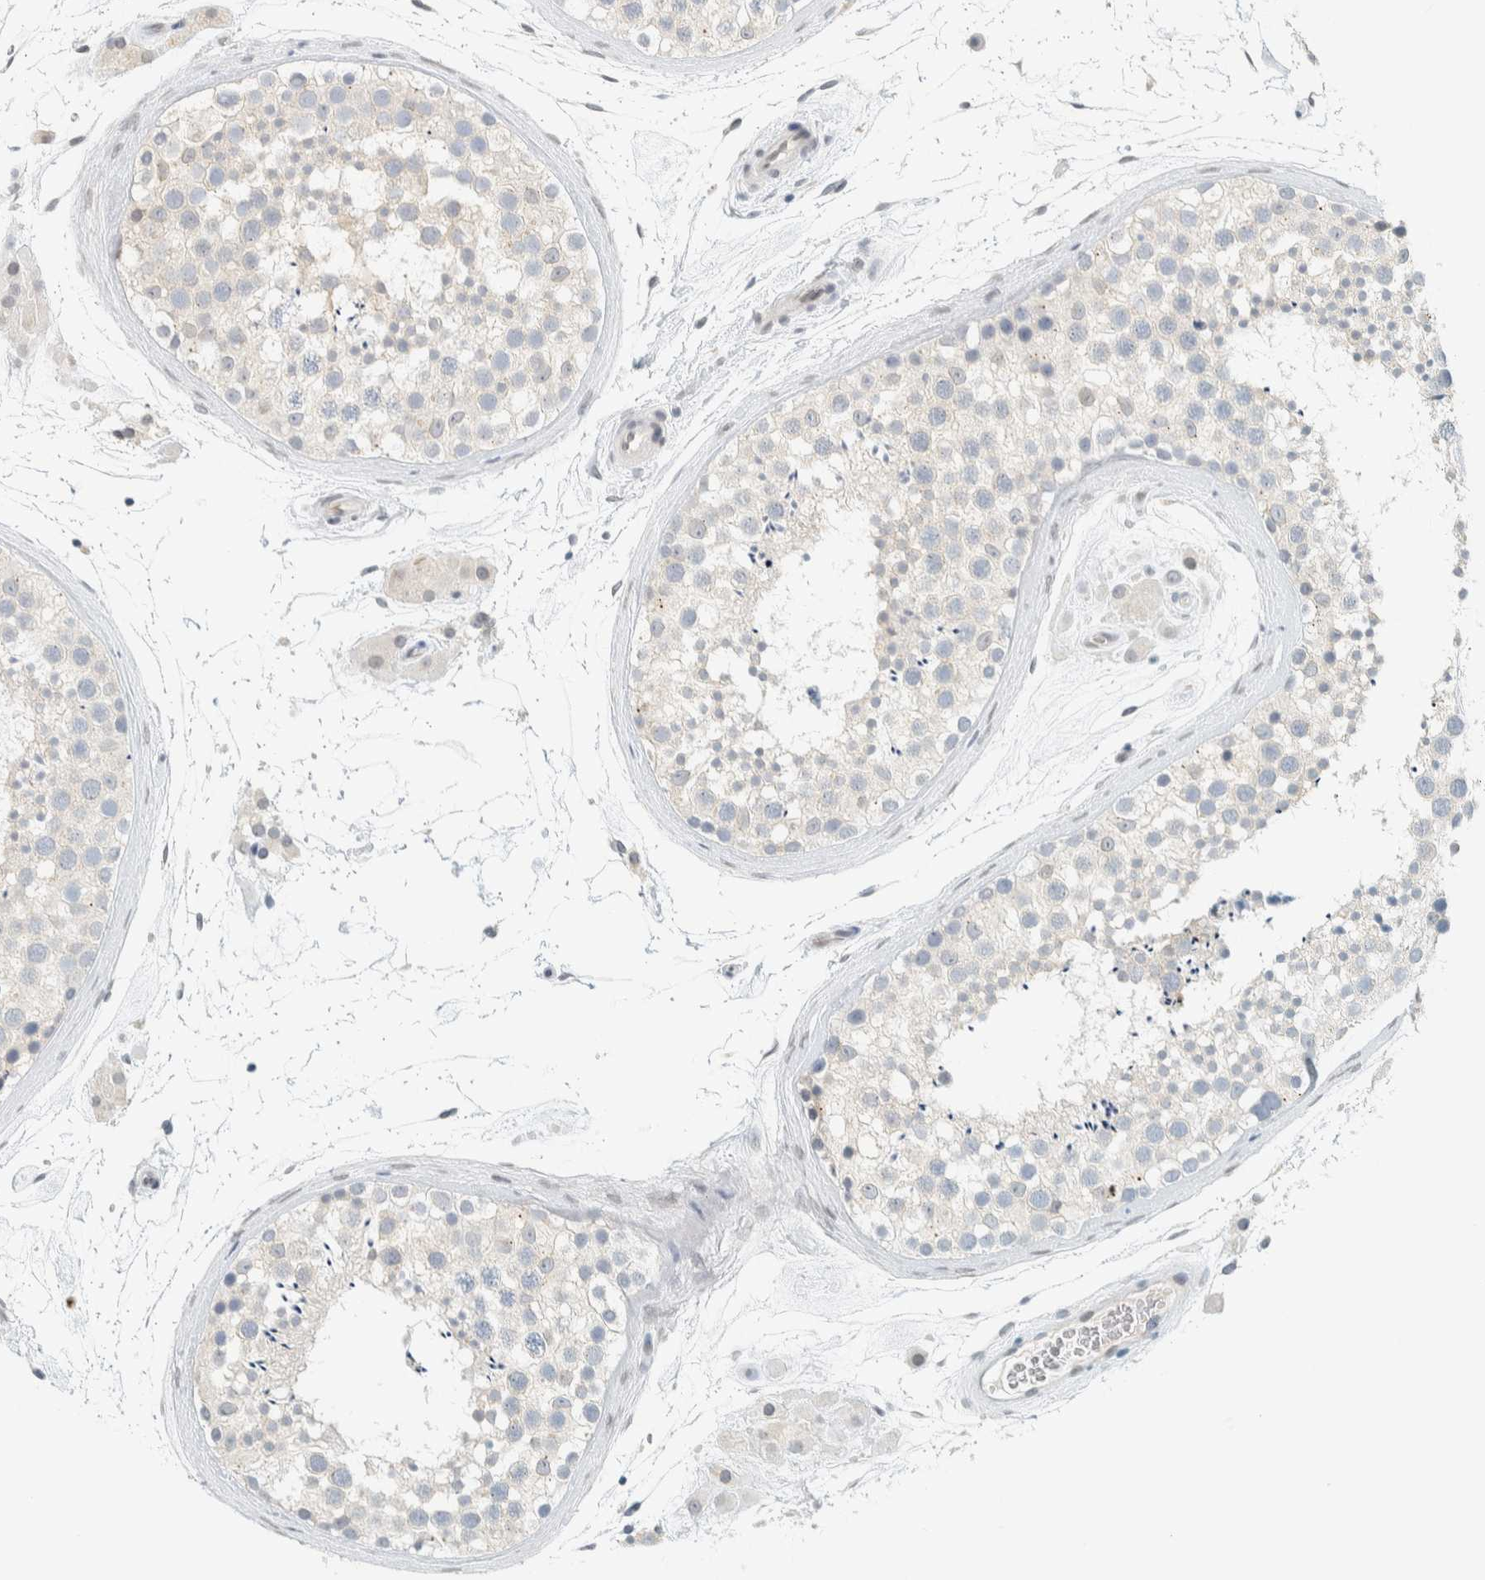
{"staining": {"intensity": "negative", "quantity": "none", "location": "none"}, "tissue": "testis", "cell_type": "Cells in seminiferous ducts", "image_type": "normal", "snomed": [{"axis": "morphology", "description": "Normal tissue, NOS"}, {"axis": "topography", "description": "Testis"}], "caption": "A high-resolution histopathology image shows immunohistochemistry staining of benign testis, which shows no significant expression in cells in seminiferous ducts.", "gene": "C1QTNF12", "patient": {"sex": "male", "age": 46}}